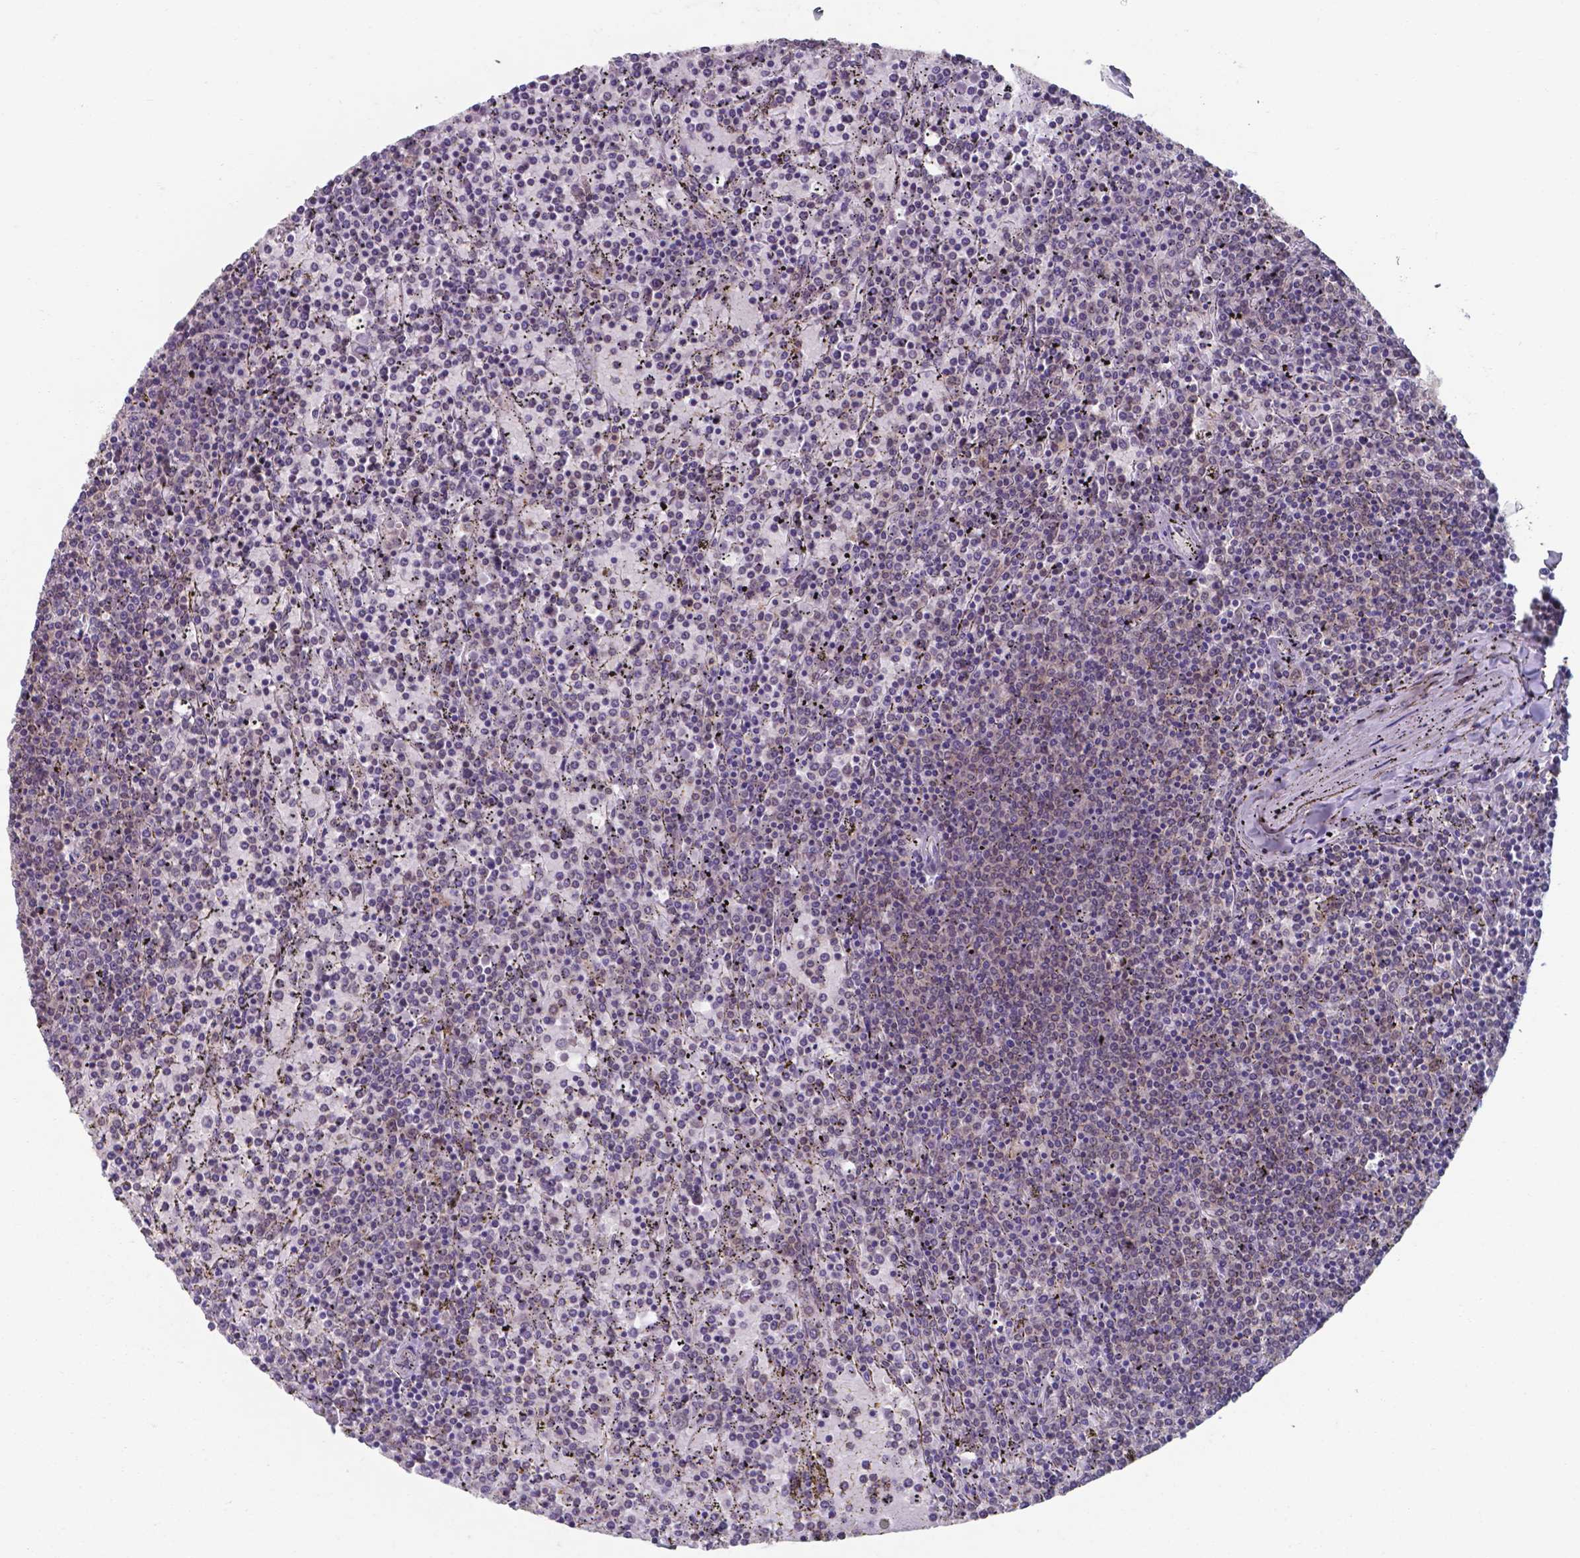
{"staining": {"intensity": "negative", "quantity": "none", "location": "none"}, "tissue": "lymphoma", "cell_type": "Tumor cells", "image_type": "cancer", "snomed": [{"axis": "morphology", "description": "Malignant lymphoma, non-Hodgkin's type, Low grade"}, {"axis": "topography", "description": "Spleen"}], "caption": "DAB immunohistochemical staining of human lymphoma displays no significant expression in tumor cells.", "gene": "UBE2E2", "patient": {"sex": "female", "age": 77}}